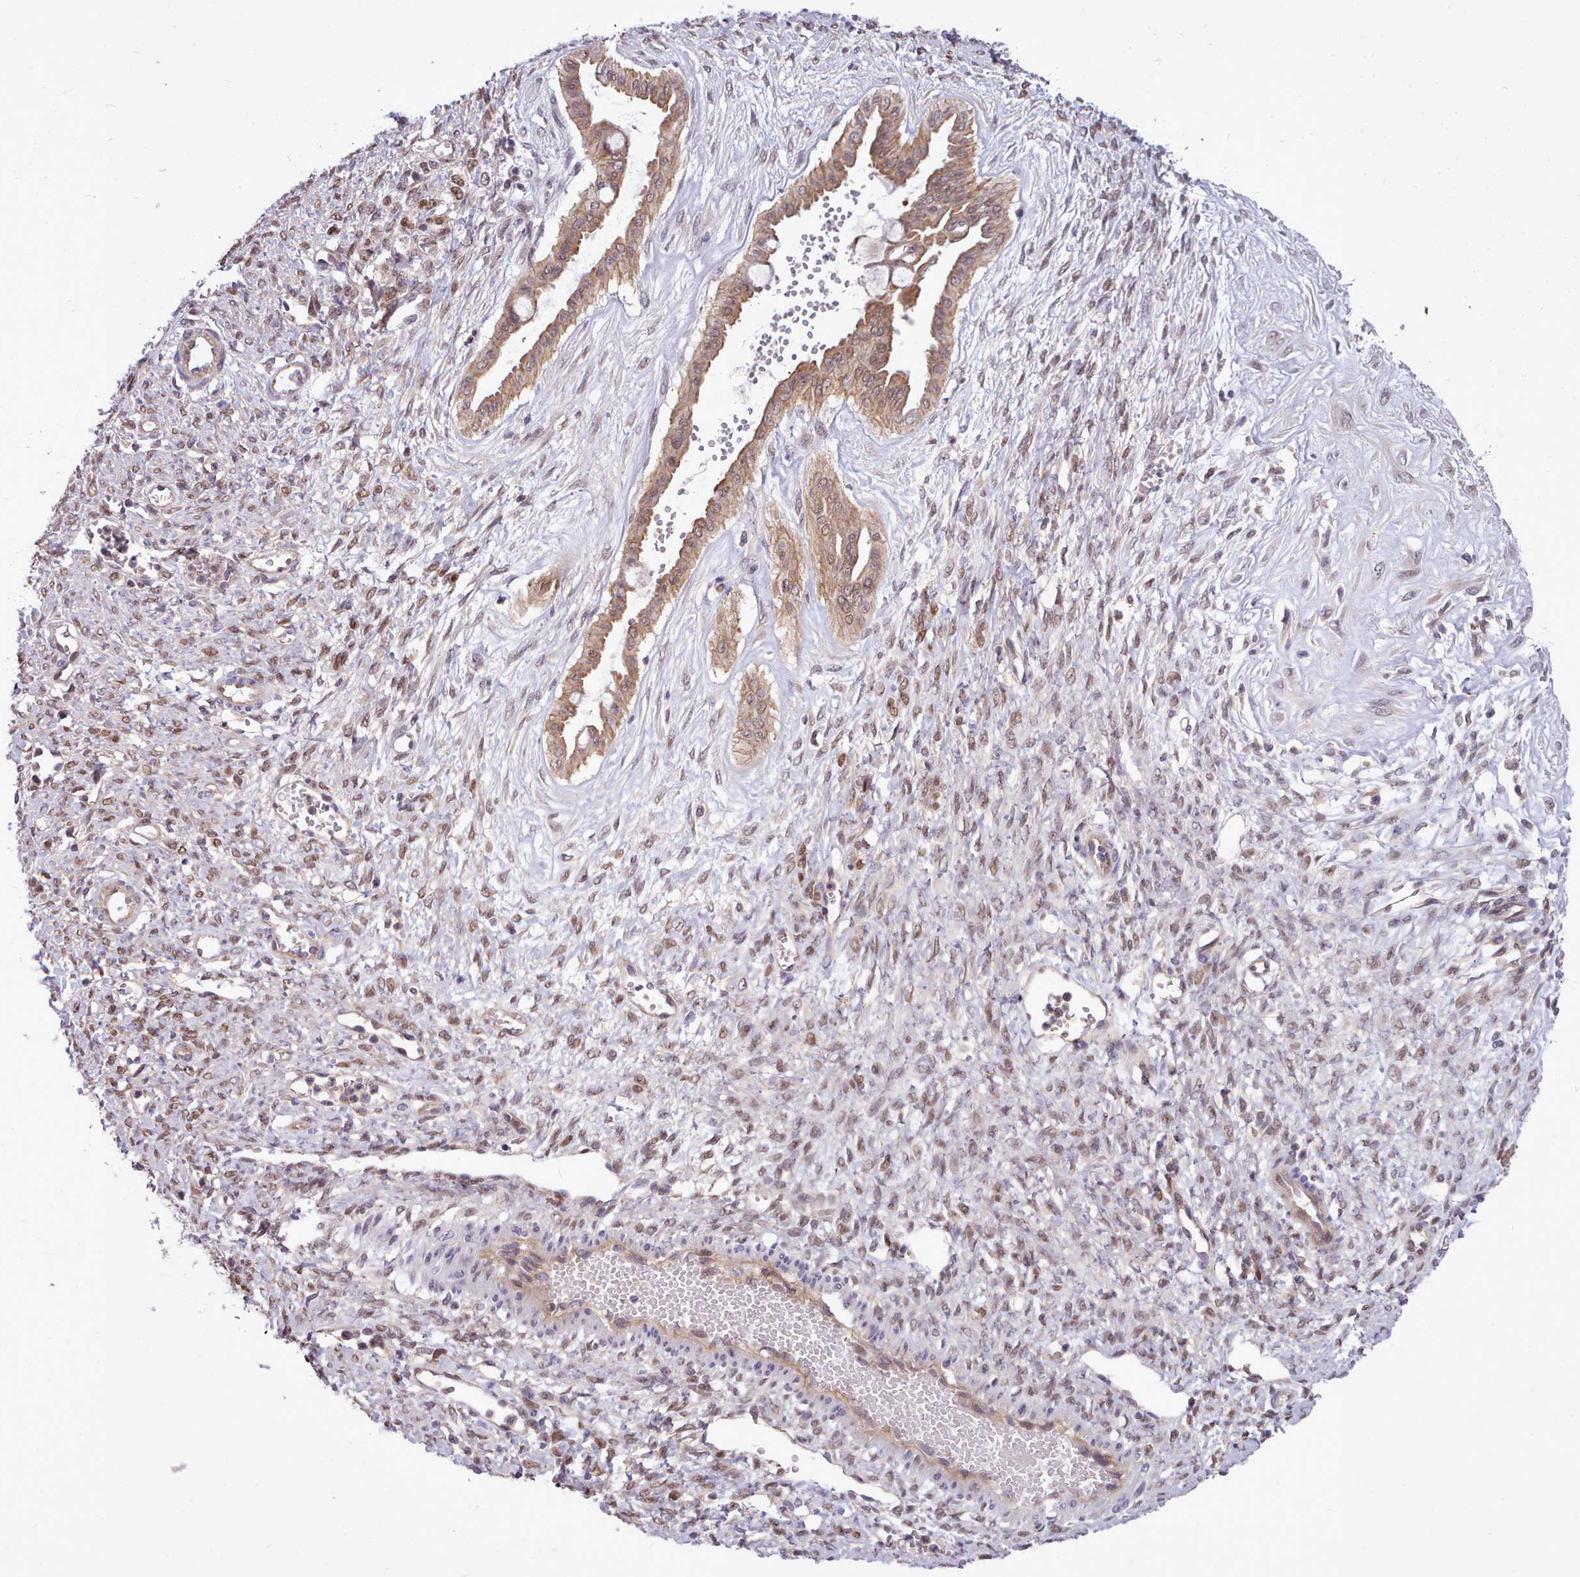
{"staining": {"intensity": "moderate", "quantity": ">75%", "location": "cytoplasmic/membranous"}, "tissue": "ovarian cancer", "cell_type": "Tumor cells", "image_type": "cancer", "snomed": [{"axis": "morphology", "description": "Cystadenocarcinoma, mucinous, NOS"}, {"axis": "topography", "description": "Ovary"}], "caption": "Brown immunohistochemical staining in mucinous cystadenocarcinoma (ovarian) reveals moderate cytoplasmic/membranous positivity in approximately >75% of tumor cells.", "gene": "AHCY", "patient": {"sex": "female", "age": 73}}